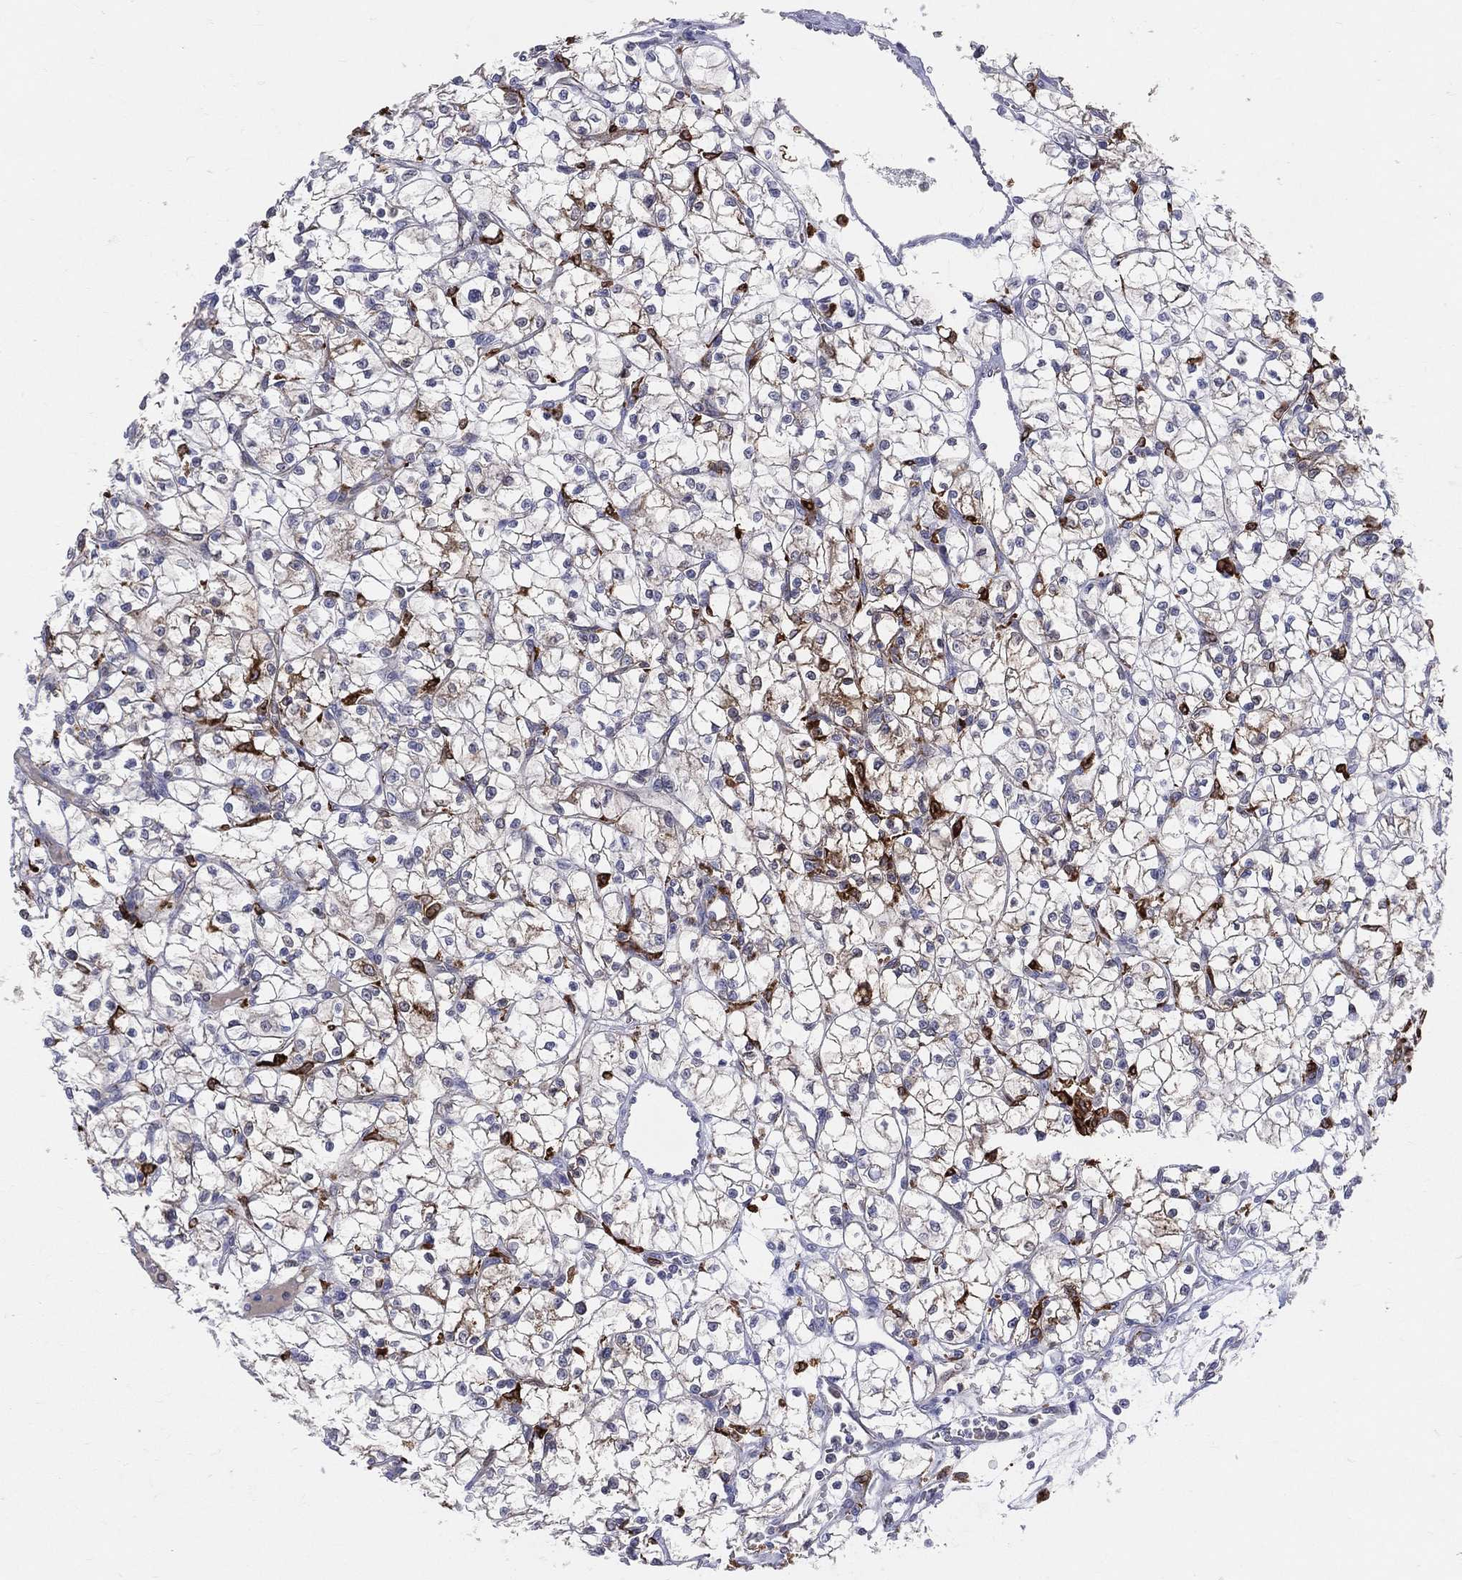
{"staining": {"intensity": "moderate", "quantity": "<25%", "location": "cytoplasmic/membranous"}, "tissue": "renal cancer", "cell_type": "Tumor cells", "image_type": "cancer", "snomed": [{"axis": "morphology", "description": "Adenocarcinoma, NOS"}, {"axis": "topography", "description": "Kidney"}], "caption": "Human renal adenocarcinoma stained with a protein marker demonstrates moderate staining in tumor cells.", "gene": "CD74", "patient": {"sex": "female", "age": 64}}